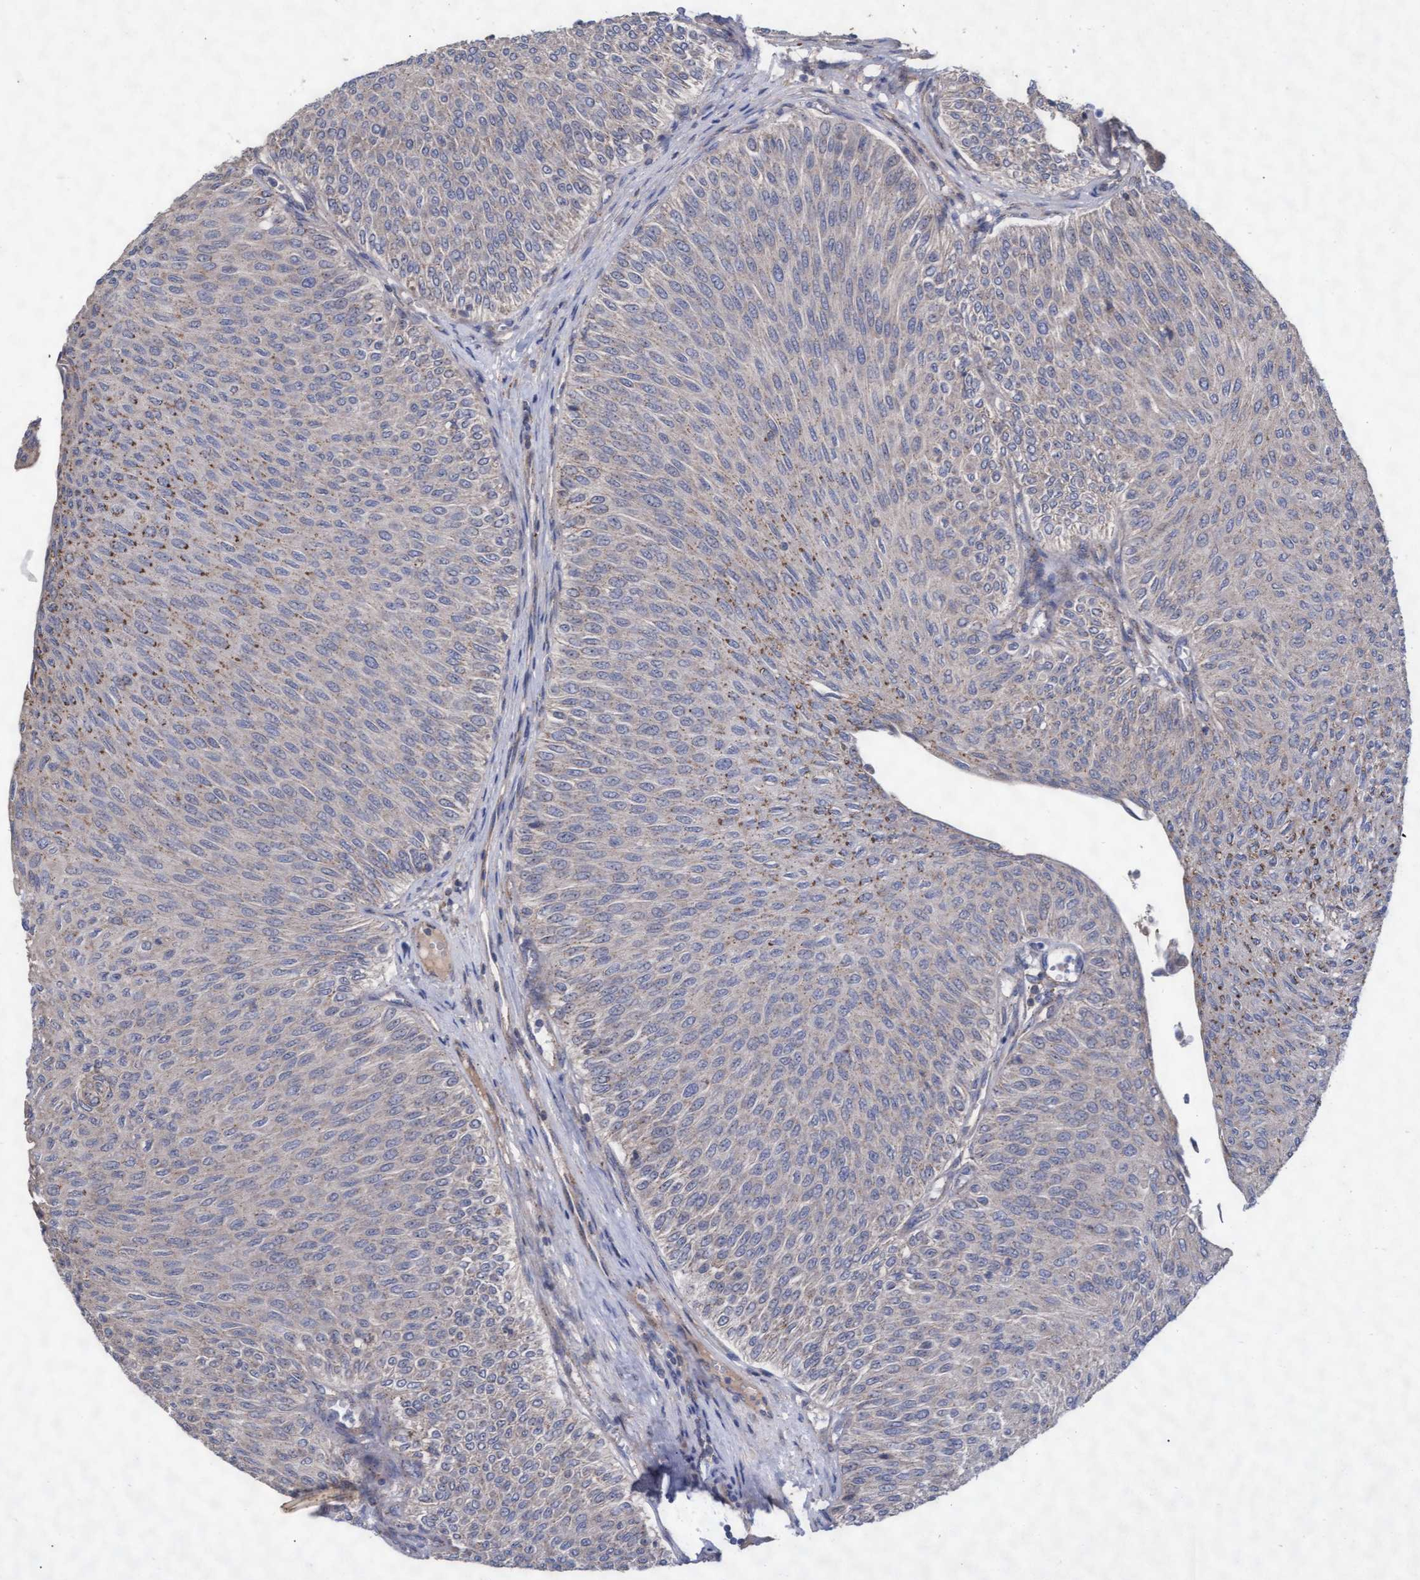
{"staining": {"intensity": "weak", "quantity": "25%-75%", "location": "cytoplasmic/membranous"}, "tissue": "urothelial cancer", "cell_type": "Tumor cells", "image_type": "cancer", "snomed": [{"axis": "morphology", "description": "Urothelial carcinoma, Low grade"}, {"axis": "topography", "description": "Urinary bladder"}], "caption": "A photomicrograph showing weak cytoplasmic/membranous positivity in about 25%-75% of tumor cells in urothelial cancer, as visualized by brown immunohistochemical staining.", "gene": "ABCF2", "patient": {"sex": "male", "age": 78}}